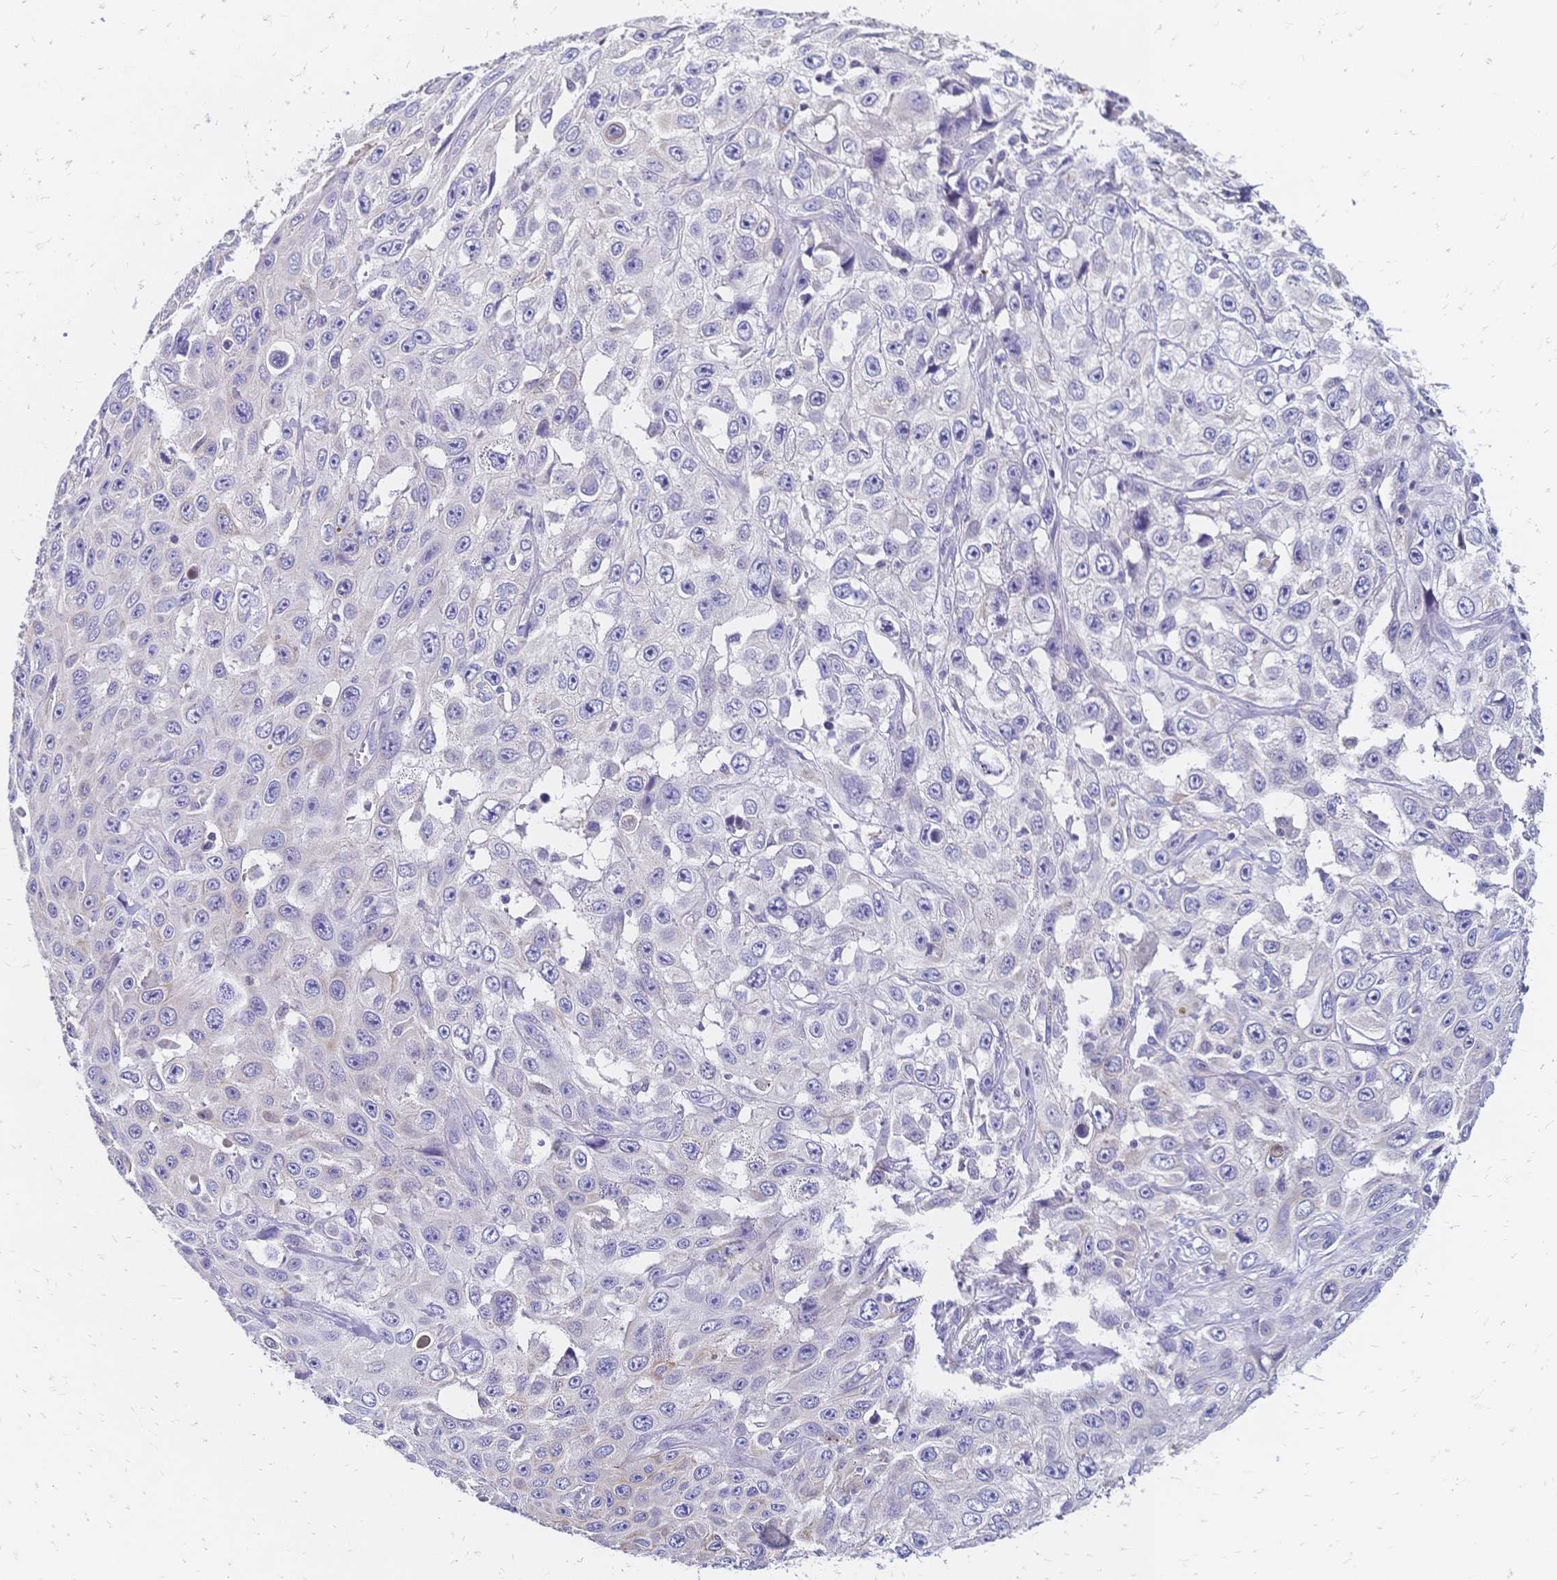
{"staining": {"intensity": "negative", "quantity": "none", "location": "none"}, "tissue": "skin cancer", "cell_type": "Tumor cells", "image_type": "cancer", "snomed": [{"axis": "morphology", "description": "Squamous cell carcinoma, NOS"}, {"axis": "topography", "description": "Skin"}], "caption": "Protein analysis of skin cancer demonstrates no significant positivity in tumor cells.", "gene": "DTNB", "patient": {"sex": "male", "age": 82}}